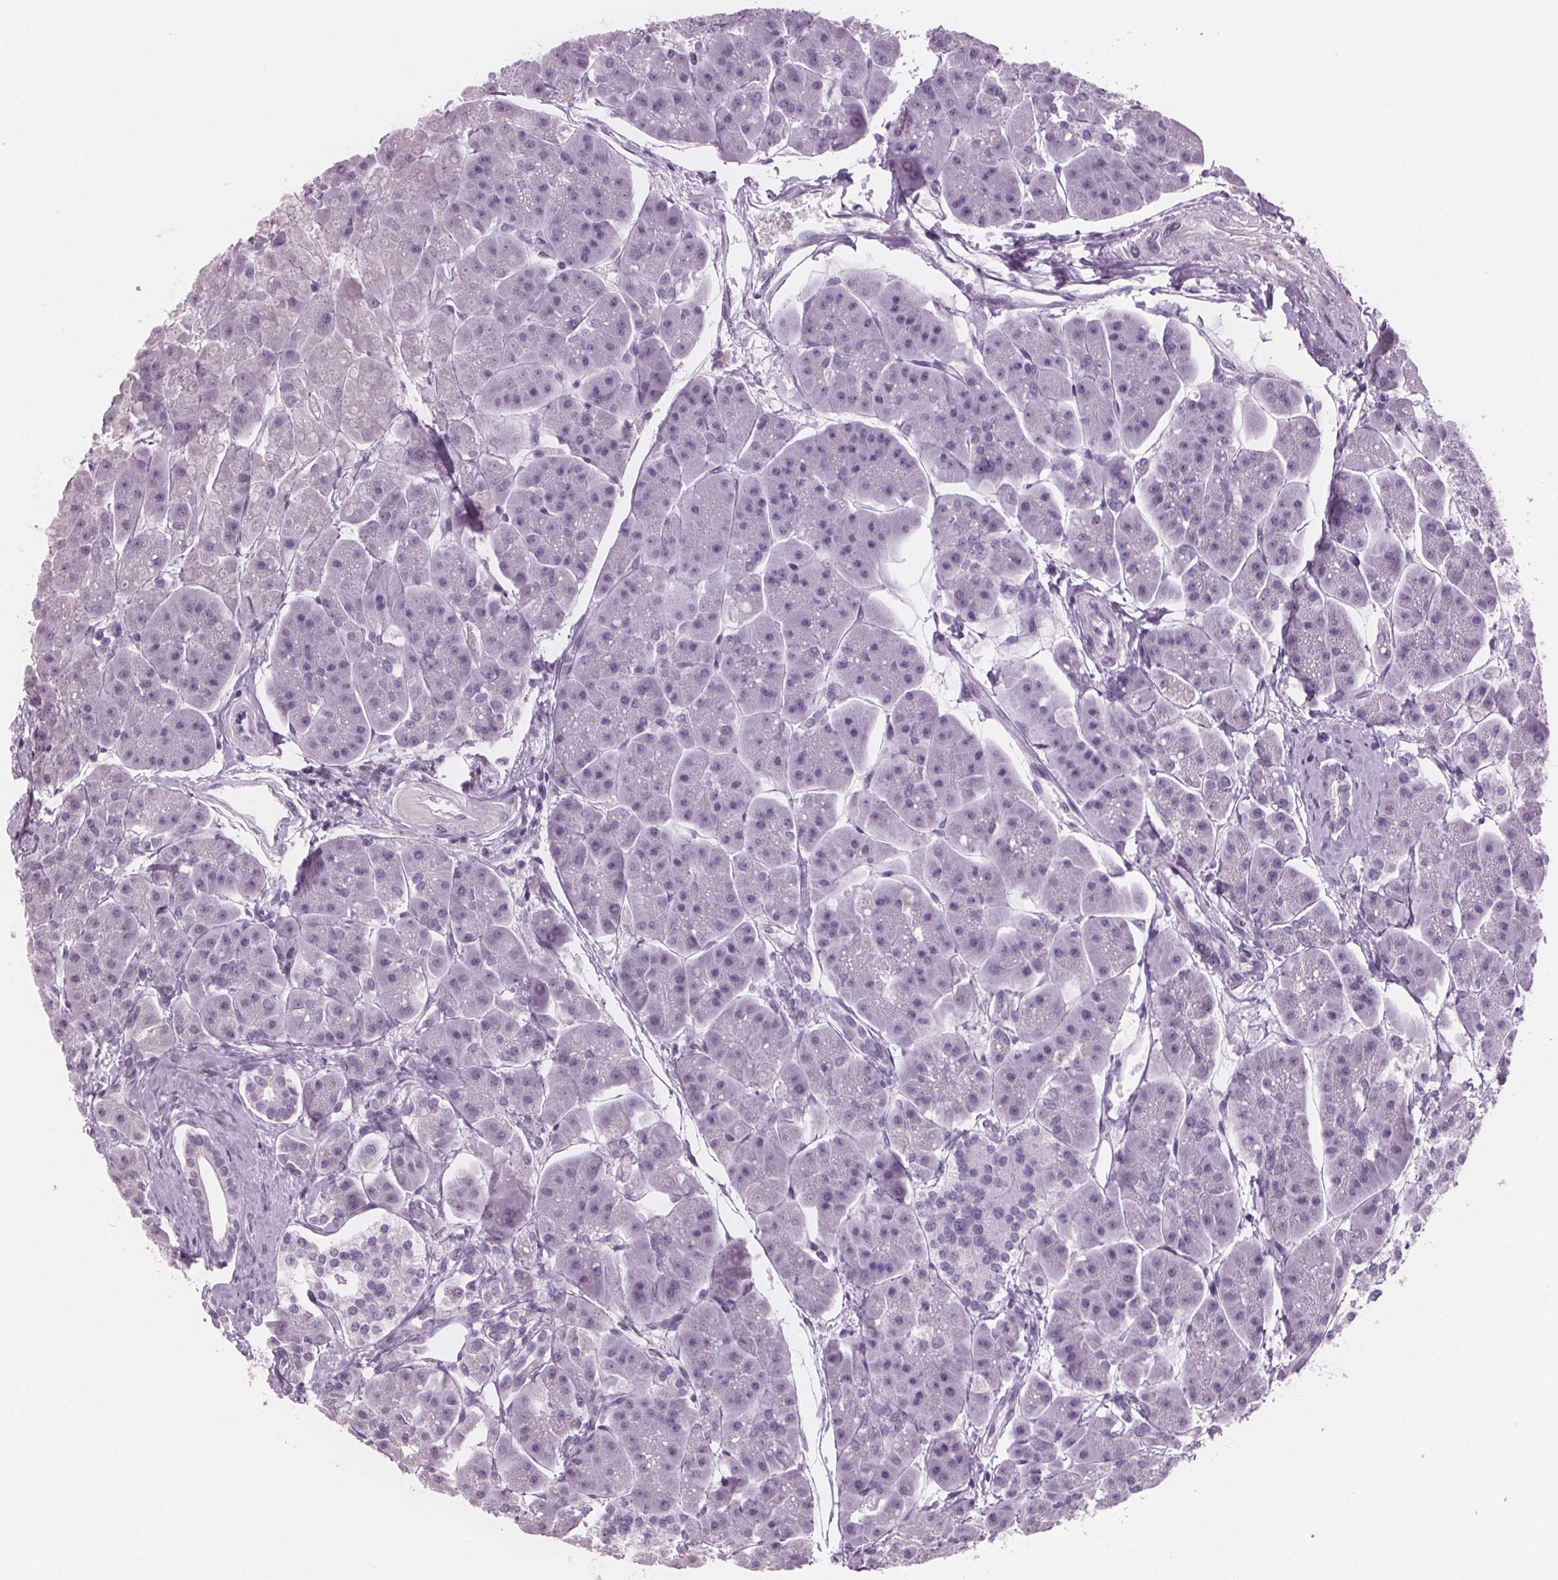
{"staining": {"intensity": "negative", "quantity": "none", "location": "none"}, "tissue": "pancreas", "cell_type": "Exocrine glandular cells", "image_type": "normal", "snomed": [{"axis": "morphology", "description": "Normal tissue, NOS"}, {"axis": "topography", "description": "Adipose tissue"}, {"axis": "topography", "description": "Pancreas"}, {"axis": "topography", "description": "Peripheral nerve tissue"}], "caption": "This is an immunohistochemistry (IHC) image of normal pancreas. There is no positivity in exocrine glandular cells.", "gene": "AMBP", "patient": {"sex": "female", "age": 58}}